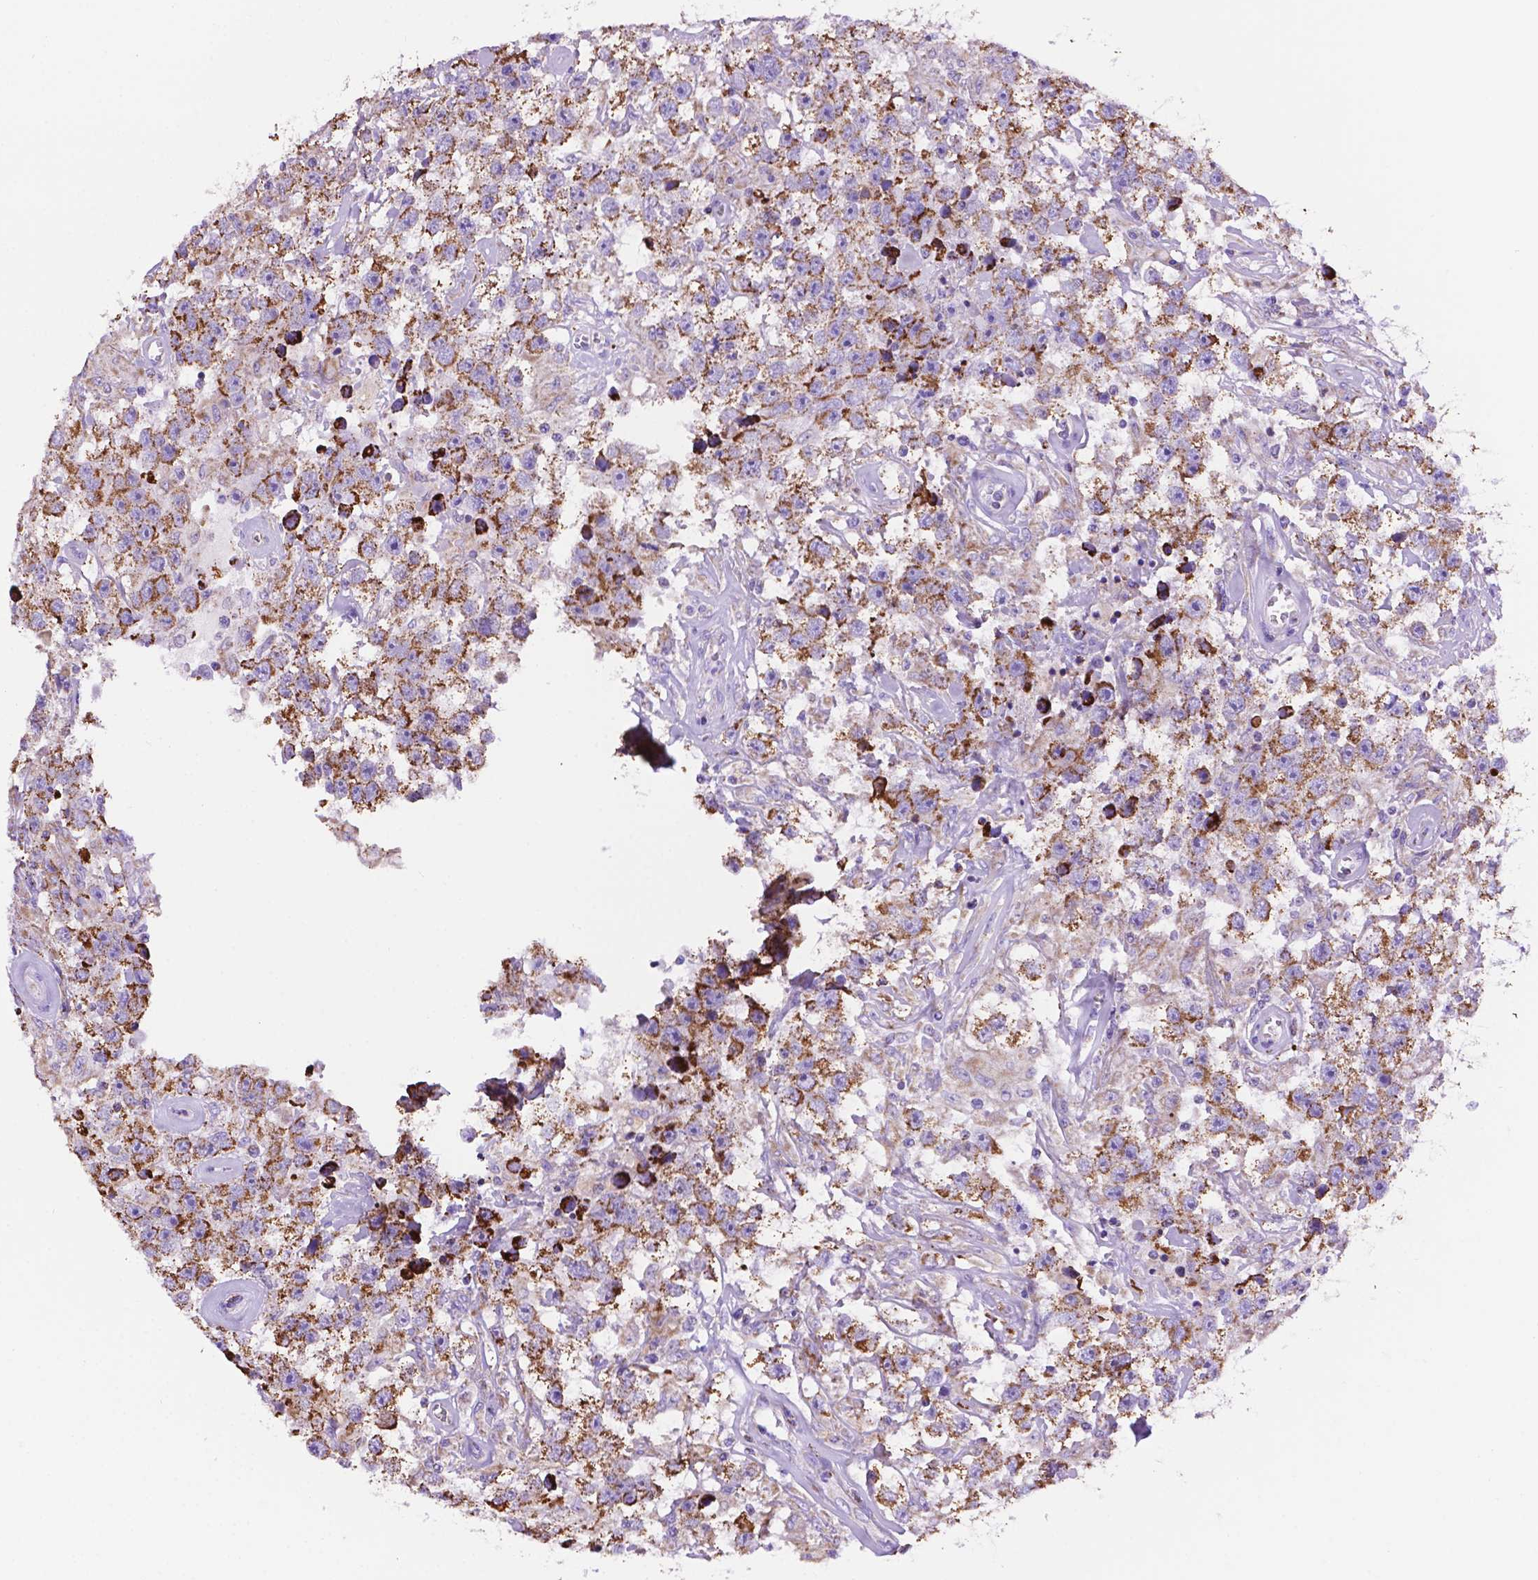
{"staining": {"intensity": "moderate", "quantity": ">75%", "location": "cytoplasmic/membranous"}, "tissue": "testis cancer", "cell_type": "Tumor cells", "image_type": "cancer", "snomed": [{"axis": "morphology", "description": "Seminoma, NOS"}, {"axis": "topography", "description": "Testis"}], "caption": "This is a photomicrograph of immunohistochemistry staining of testis cancer, which shows moderate staining in the cytoplasmic/membranous of tumor cells.", "gene": "GDPD5", "patient": {"sex": "male", "age": 43}}